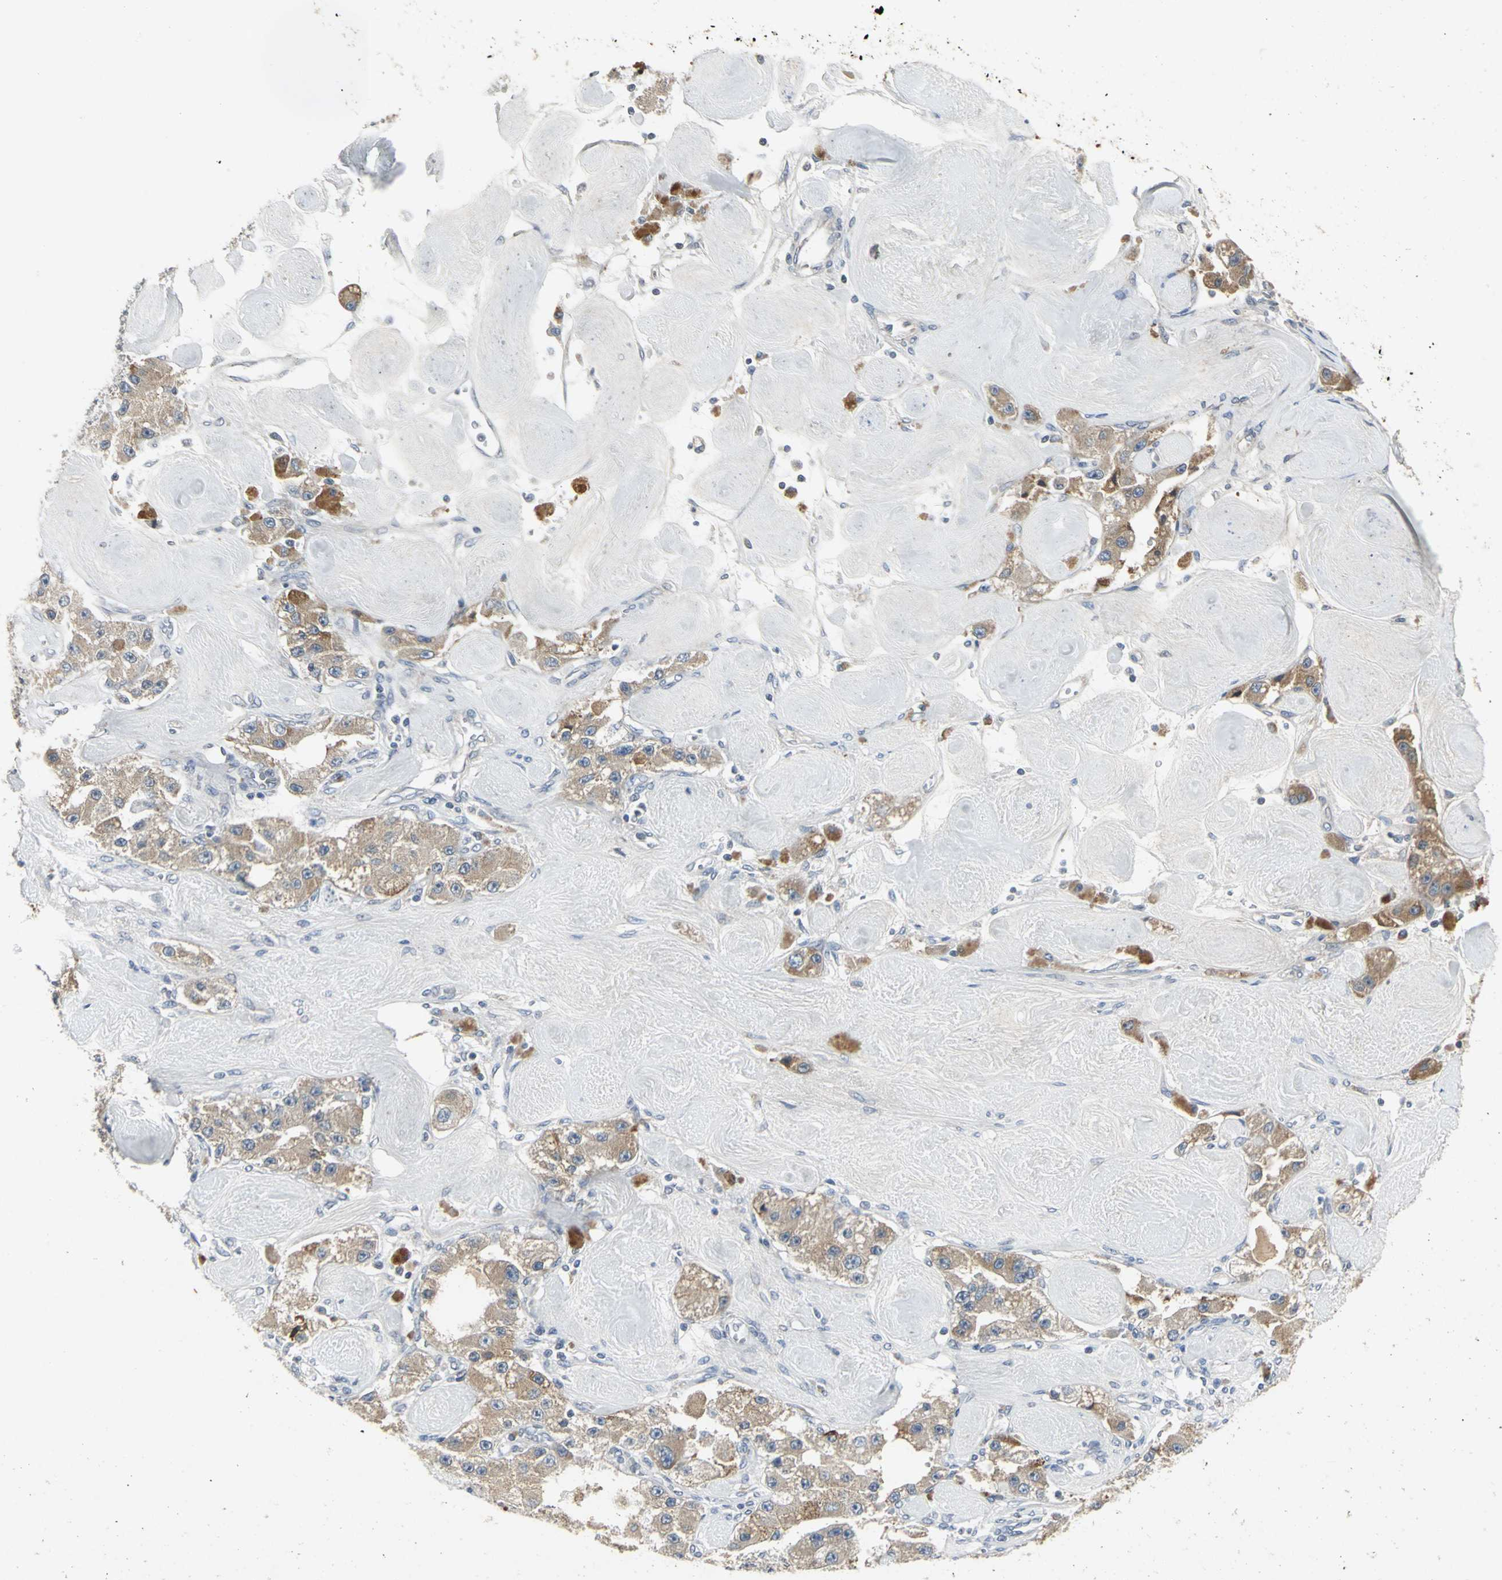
{"staining": {"intensity": "moderate", "quantity": ">75%", "location": "cytoplasmic/membranous"}, "tissue": "carcinoid", "cell_type": "Tumor cells", "image_type": "cancer", "snomed": [{"axis": "morphology", "description": "Carcinoid, malignant, NOS"}, {"axis": "topography", "description": "Pancreas"}], "caption": "Malignant carcinoid stained for a protein (brown) demonstrates moderate cytoplasmic/membranous positive staining in about >75% of tumor cells.", "gene": "SLC2A13", "patient": {"sex": "male", "age": 41}}